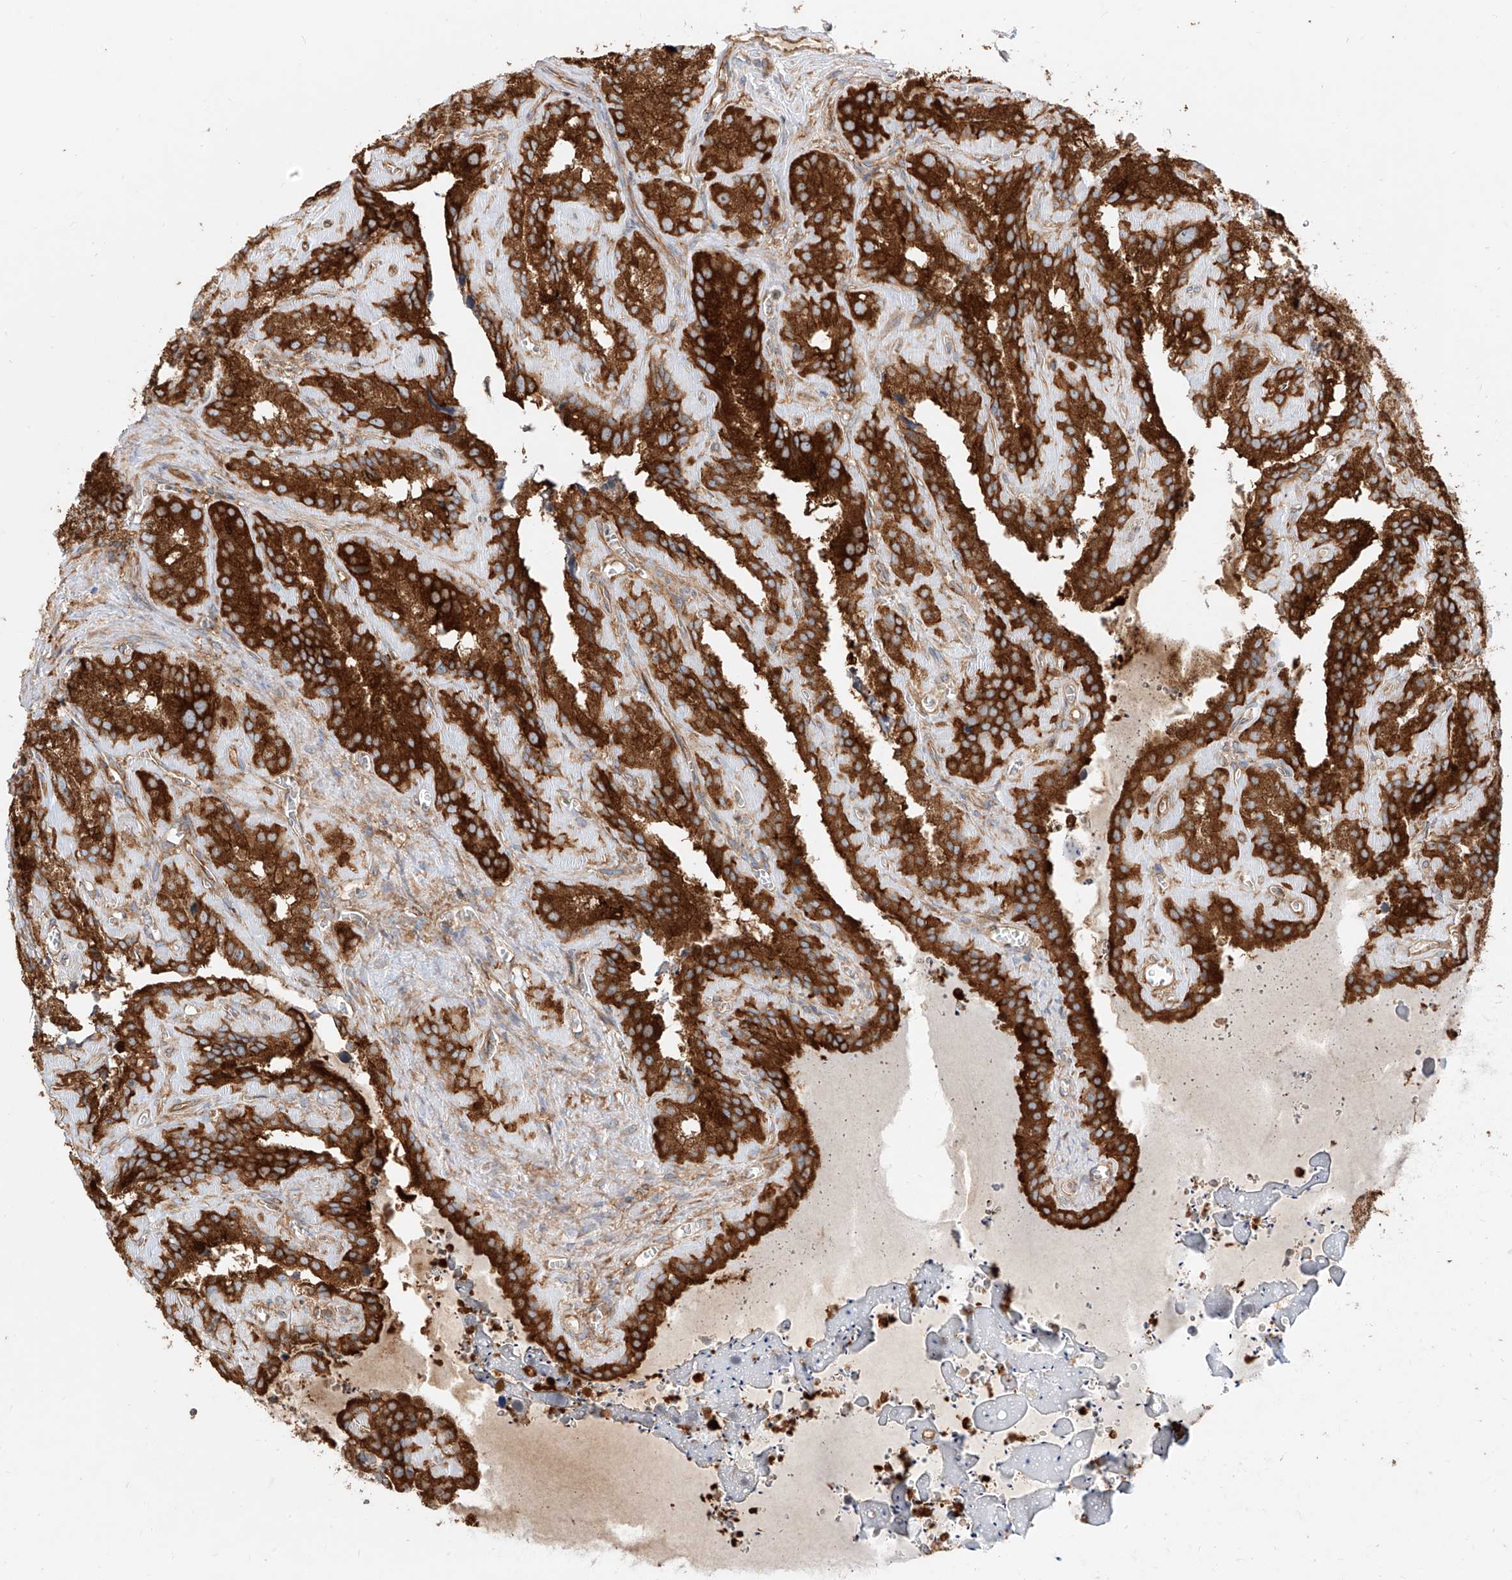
{"staining": {"intensity": "strong", "quantity": ">75%", "location": "cytoplasmic/membranous"}, "tissue": "seminal vesicle", "cell_type": "Glandular cells", "image_type": "normal", "snomed": [{"axis": "morphology", "description": "Normal tissue, NOS"}, {"axis": "topography", "description": "Prostate"}, {"axis": "topography", "description": "Seminal veicle"}], "caption": "Immunohistochemistry staining of benign seminal vesicle, which demonstrates high levels of strong cytoplasmic/membranous expression in about >75% of glandular cells indicating strong cytoplasmic/membranous protein staining. The staining was performed using DAB (brown) for protein detection and nuclei were counterstained in hematoxylin (blue).", "gene": "SNX9", "patient": {"sex": "male", "age": 59}}